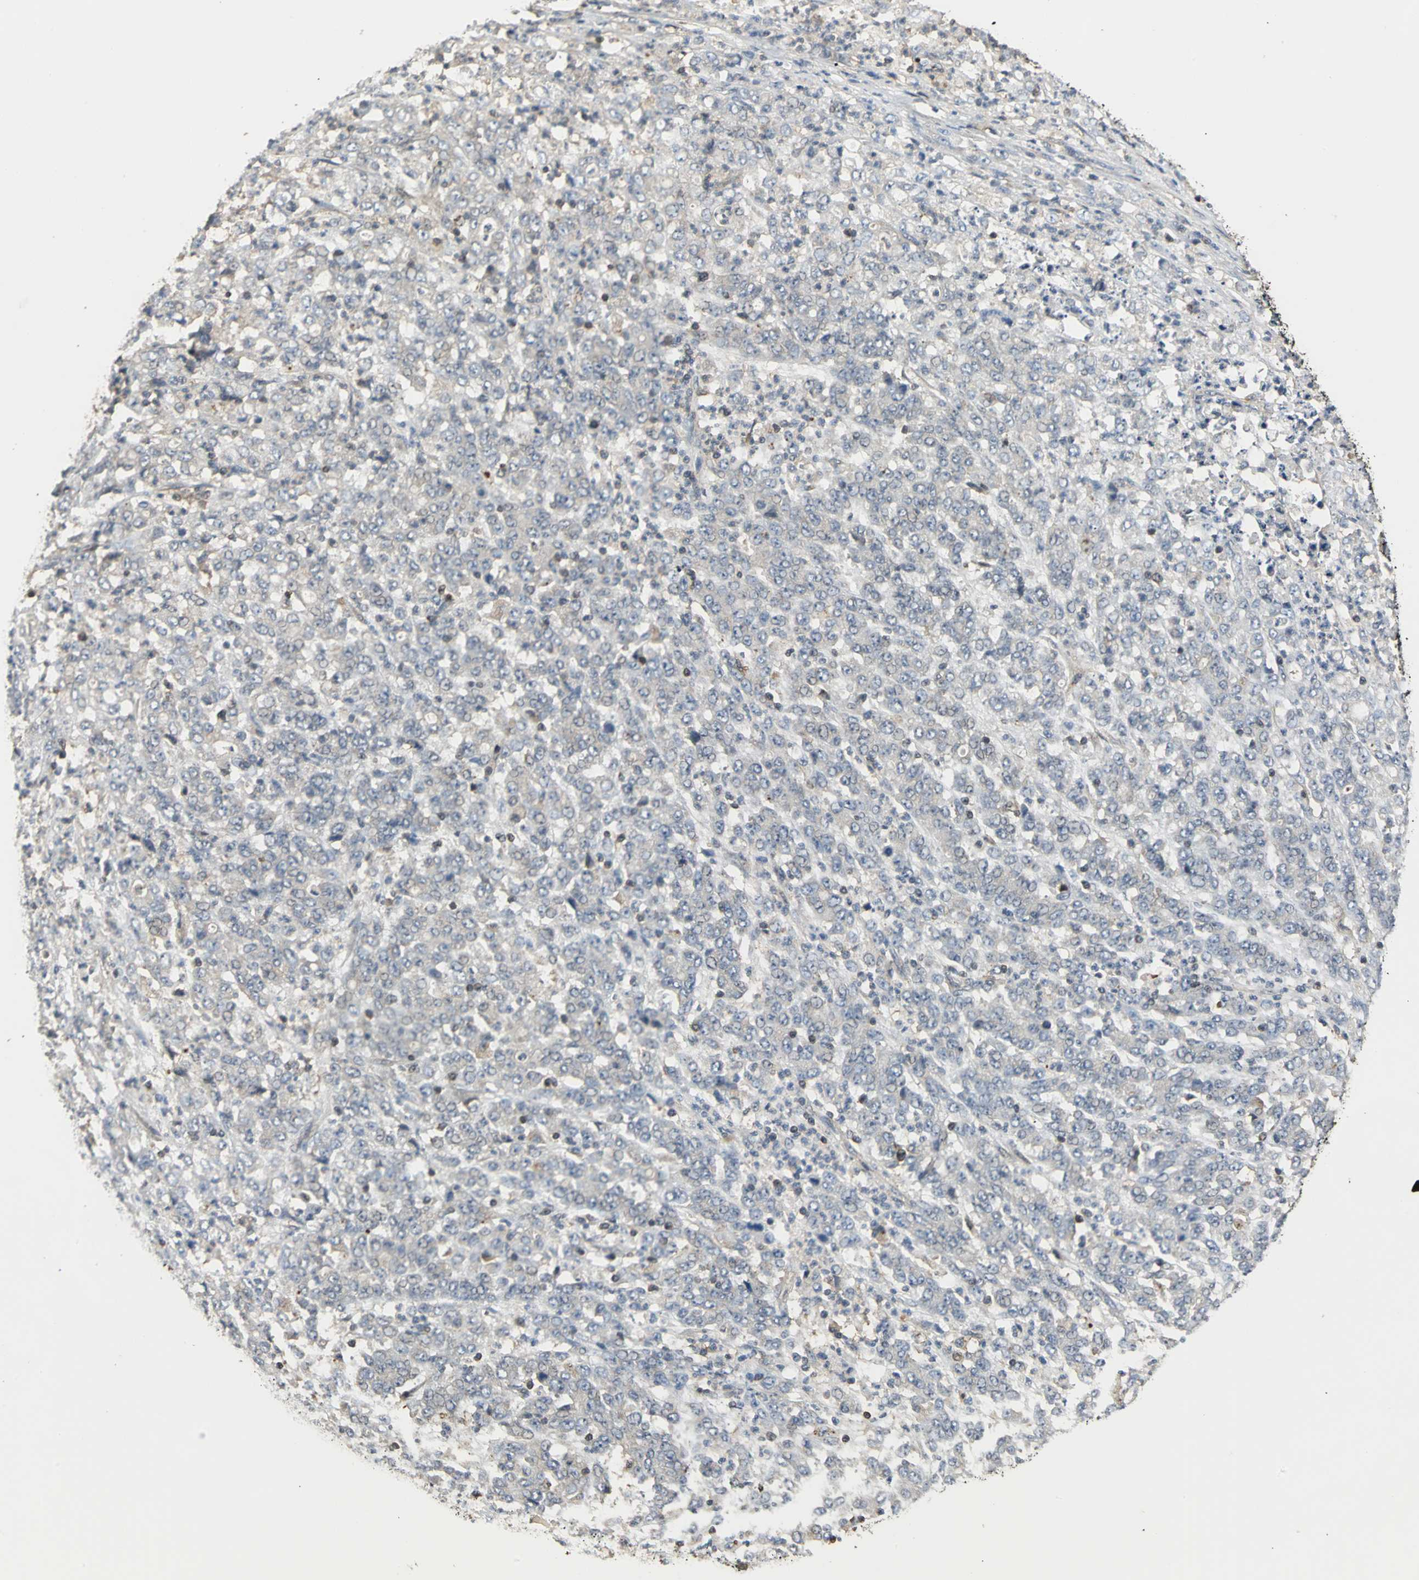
{"staining": {"intensity": "weak", "quantity": ">75%", "location": "cytoplasmic/membranous"}, "tissue": "stomach cancer", "cell_type": "Tumor cells", "image_type": "cancer", "snomed": [{"axis": "morphology", "description": "Adenocarcinoma, NOS"}, {"axis": "topography", "description": "Stomach, lower"}], "caption": "A photomicrograph of stomach adenocarcinoma stained for a protein reveals weak cytoplasmic/membranous brown staining in tumor cells.", "gene": "PARK7", "patient": {"sex": "female", "age": 71}}